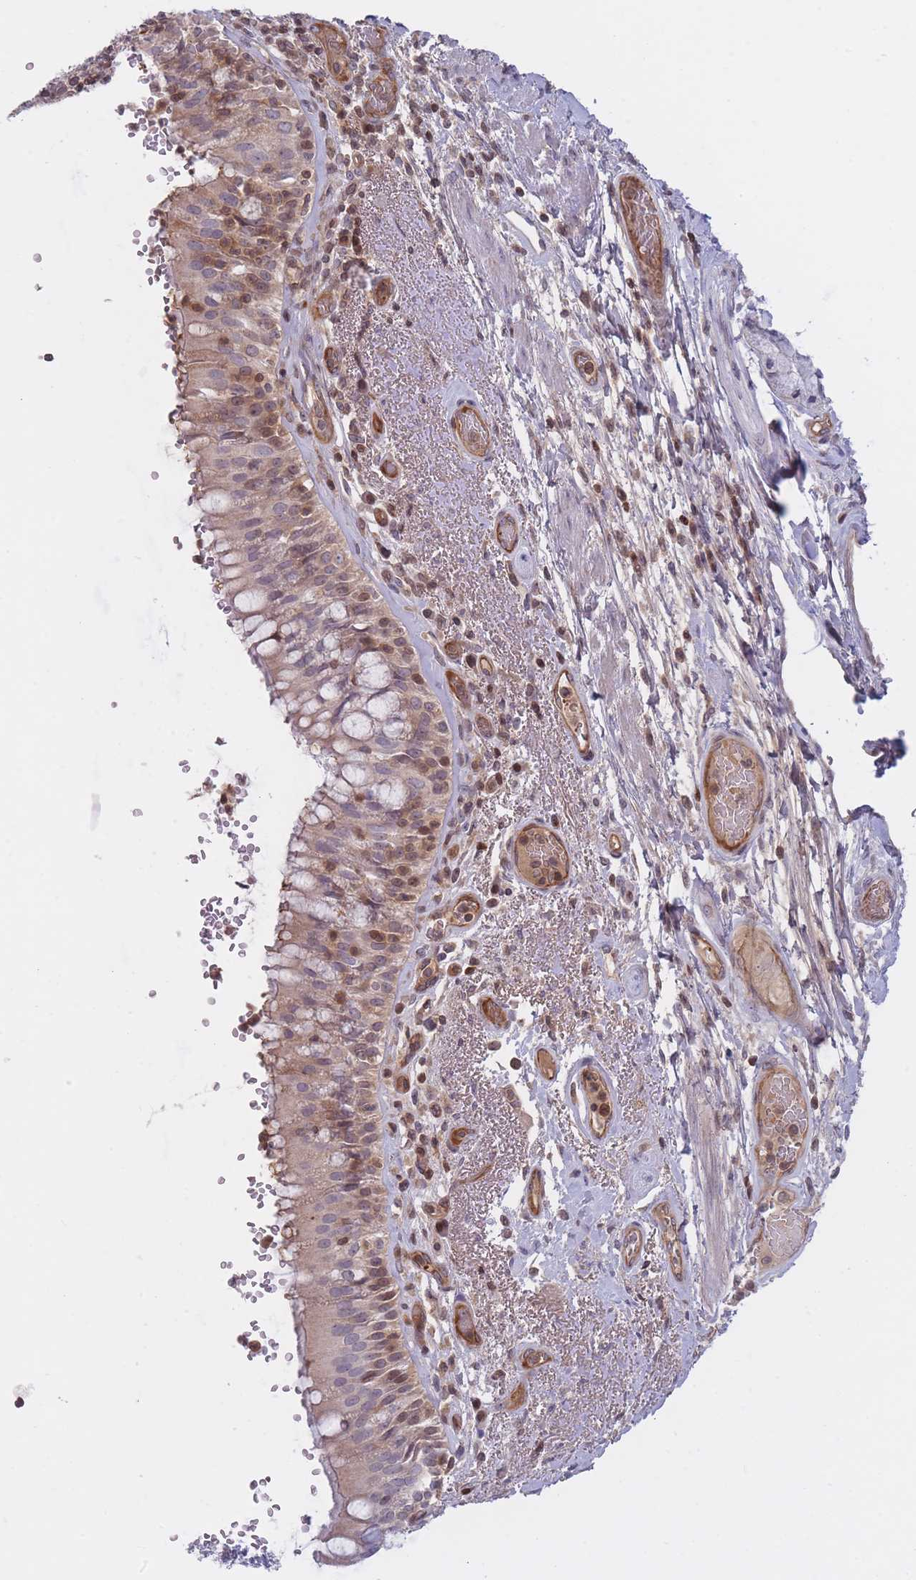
{"staining": {"intensity": "weak", "quantity": "25%-75%", "location": "cytoplasmic/membranous,nuclear"}, "tissue": "bronchus", "cell_type": "Respiratory epithelial cells", "image_type": "normal", "snomed": [{"axis": "morphology", "description": "Normal tissue, NOS"}, {"axis": "topography", "description": "Cartilage tissue"}, {"axis": "topography", "description": "Bronchus"}], "caption": "This micrograph reveals IHC staining of unremarkable human bronchus, with low weak cytoplasmic/membranous,nuclear staining in approximately 25%-75% of respiratory epithelial cells.", "gene": "SLC35F5", "patient": {"sex": "male", "age": 63}}